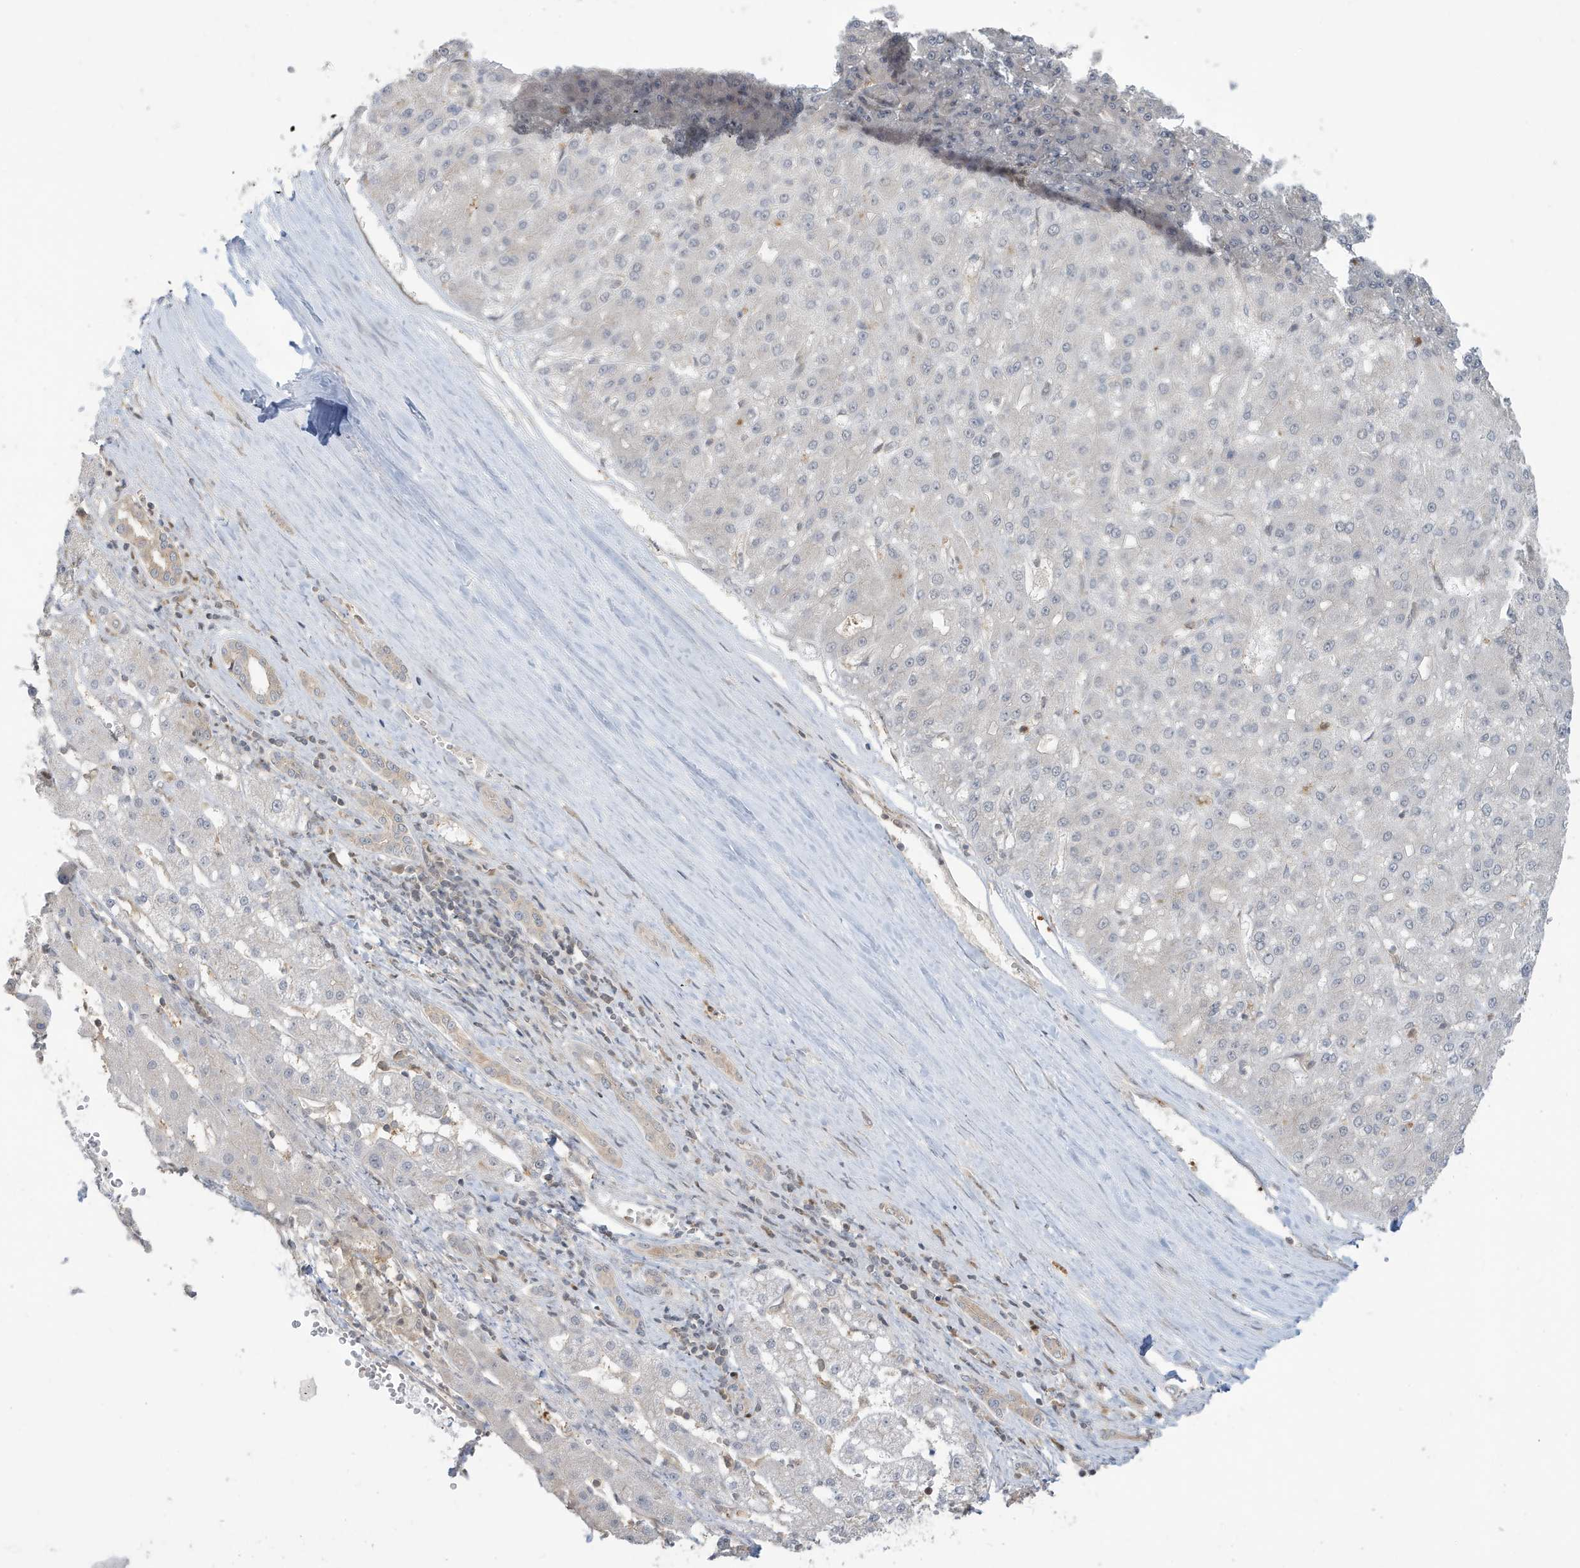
{"staining": {"intensity": "negative", "quantity": "none", "location": "none"}, "tissue": "liver cancer", "cell_type": "Tumor cells", "image_type": "cancer", "snomed": [{"axis": "morphology", "description": "Carcinoma, Hepatocellular, NOS"}, {"axis": "topography", "description": "Liver"}], "caption": "Liver cancer (hepatocellular carcinoma) was stained to show a protein in brown. There is no significant staining in tumor cells. (DAB IHC with hematoxylin counter stain).", "gene": "PRRT3", "patient": {"sex": "male", "age": 67}}